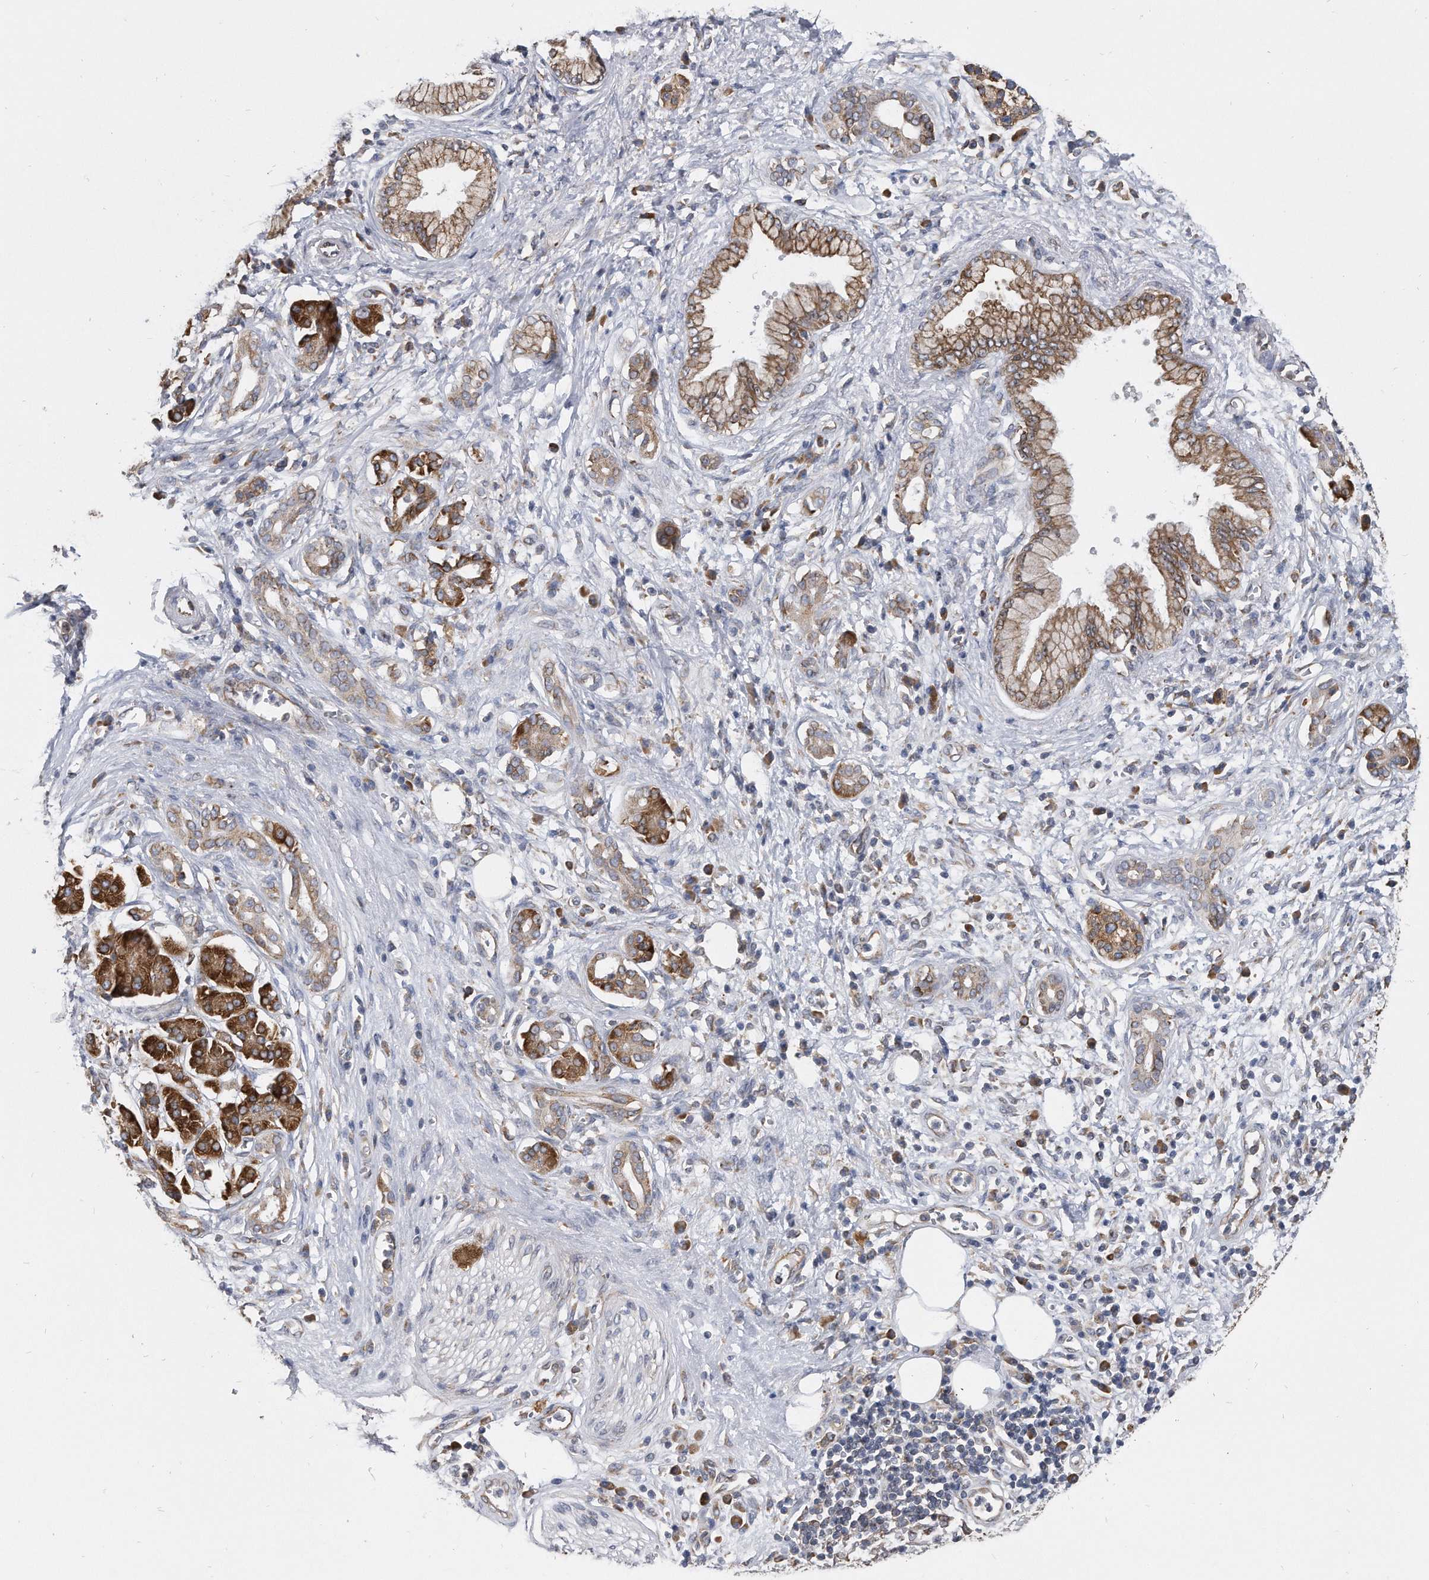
{"staining": {"intensity": "moderate", "quantity": ">75%", "location": "cytoplasmic/membranous"}, "tissue": "pancreatic cancer", "cell_type": "Tumor cells", "image_type": "cancer", "snomed": [{"axis": "morphology", "description": "Adenocarcinoma, NOS"}, {"axis": "topography", "description": "Pancreas"}], "caption": "IHC (DAB (3,3'-diaminobenzidine)) staining of human pancreatic adenocarcinoma shows moderate cytoplasmic/membranous protein positivity in approximately >75% of tumor cells.", "gene": "CCDC47", "patient": {"sex": "male", "age": 78}}